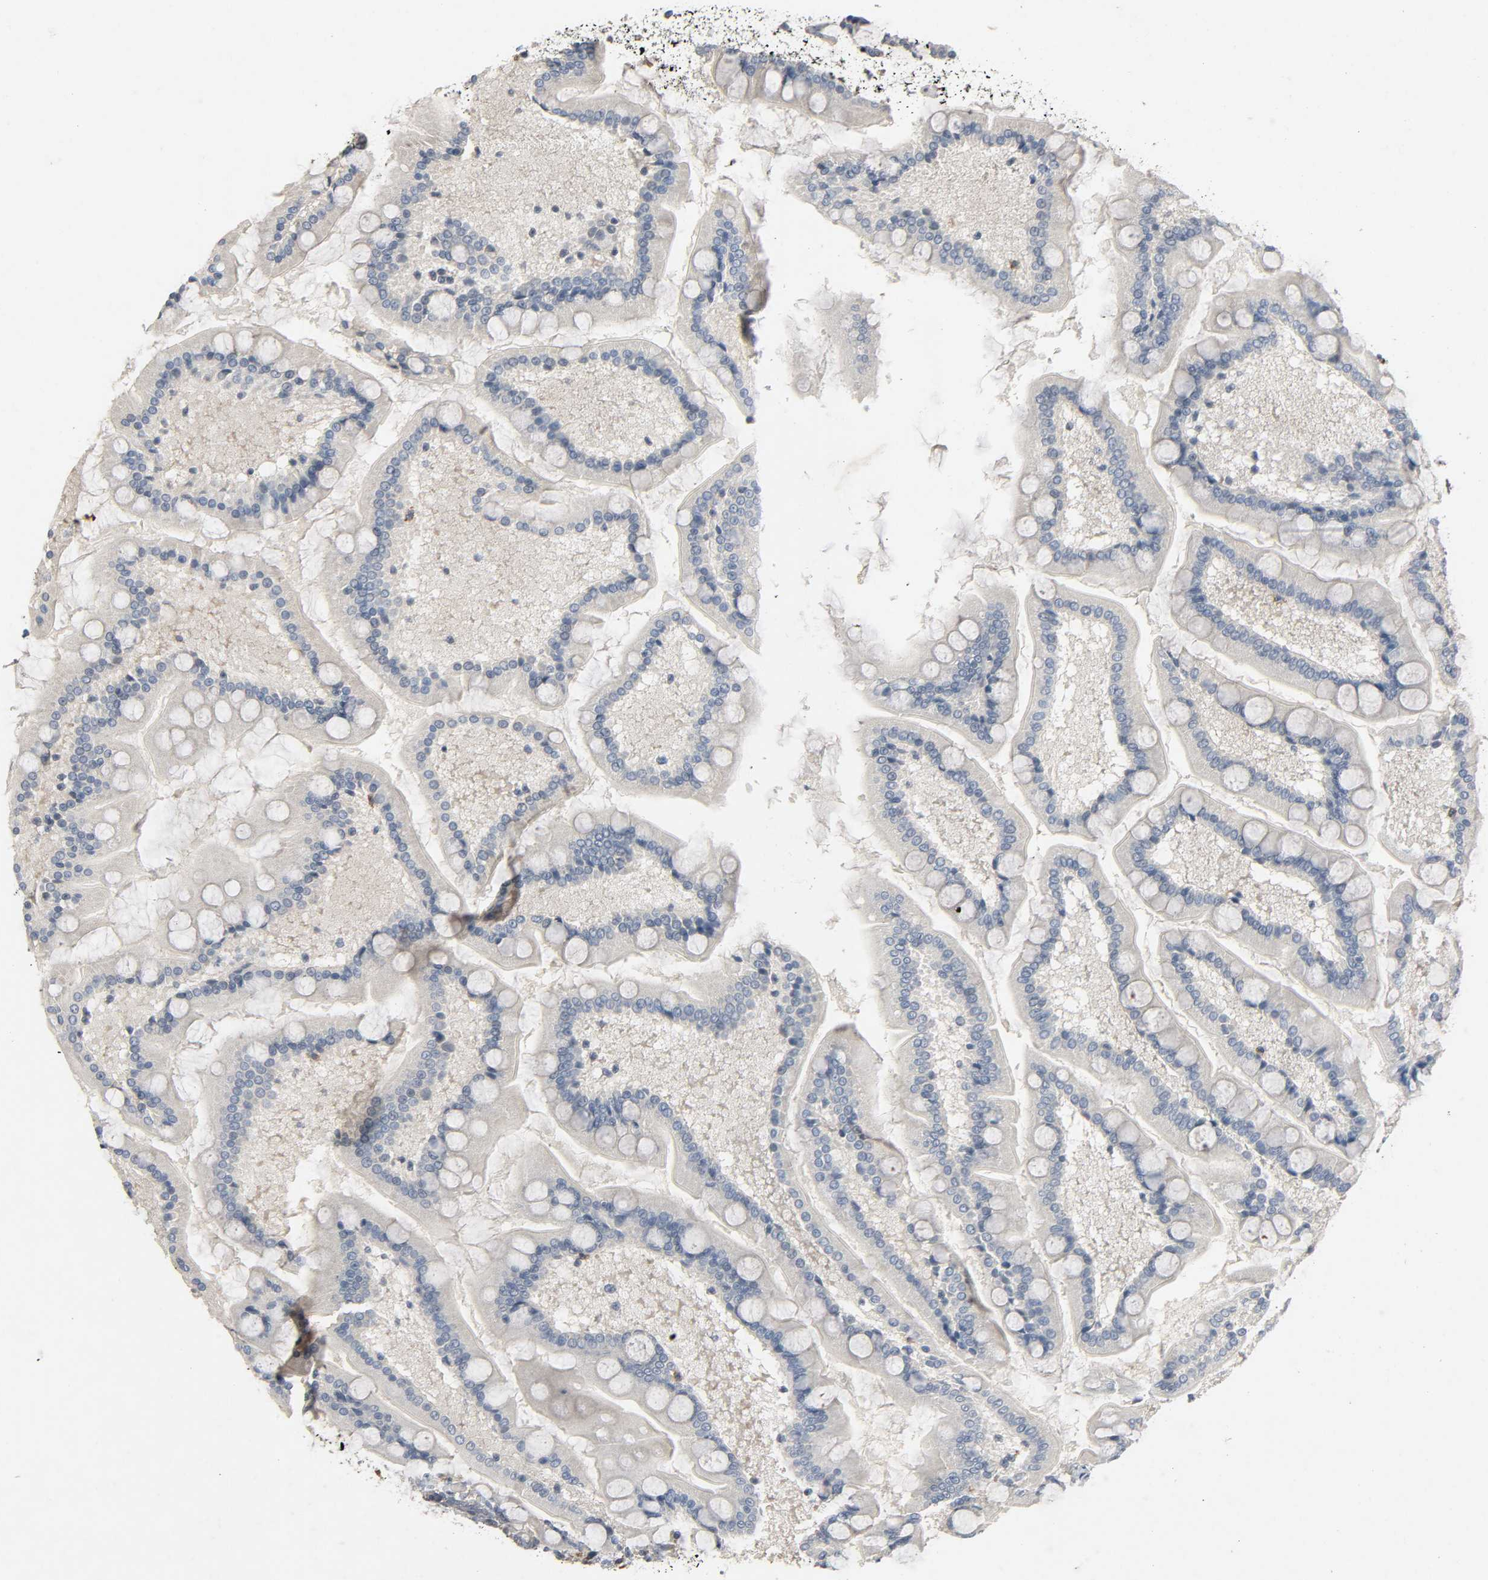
{"staining": {"intensity": "weak", "quantity": "<25%", "location": "cytoplasmic/membranous"}, "tissue": "small intestine", "cell_type": "Glandular cells", "image_type": "normal", "snomed": [{"axis": "morphology", "description": "Normal tissue, NOS"}, {"axis": "topography", "description": "Small intestine"}], "caption": "Glandular cells show no significant positivity in normal small intestine. The staining is performed using DAB brown chromogen with nuclei counter-stained in using hematoxylin.", "gene": "CD4", "patient": {"sex": "male", "age": 41}}